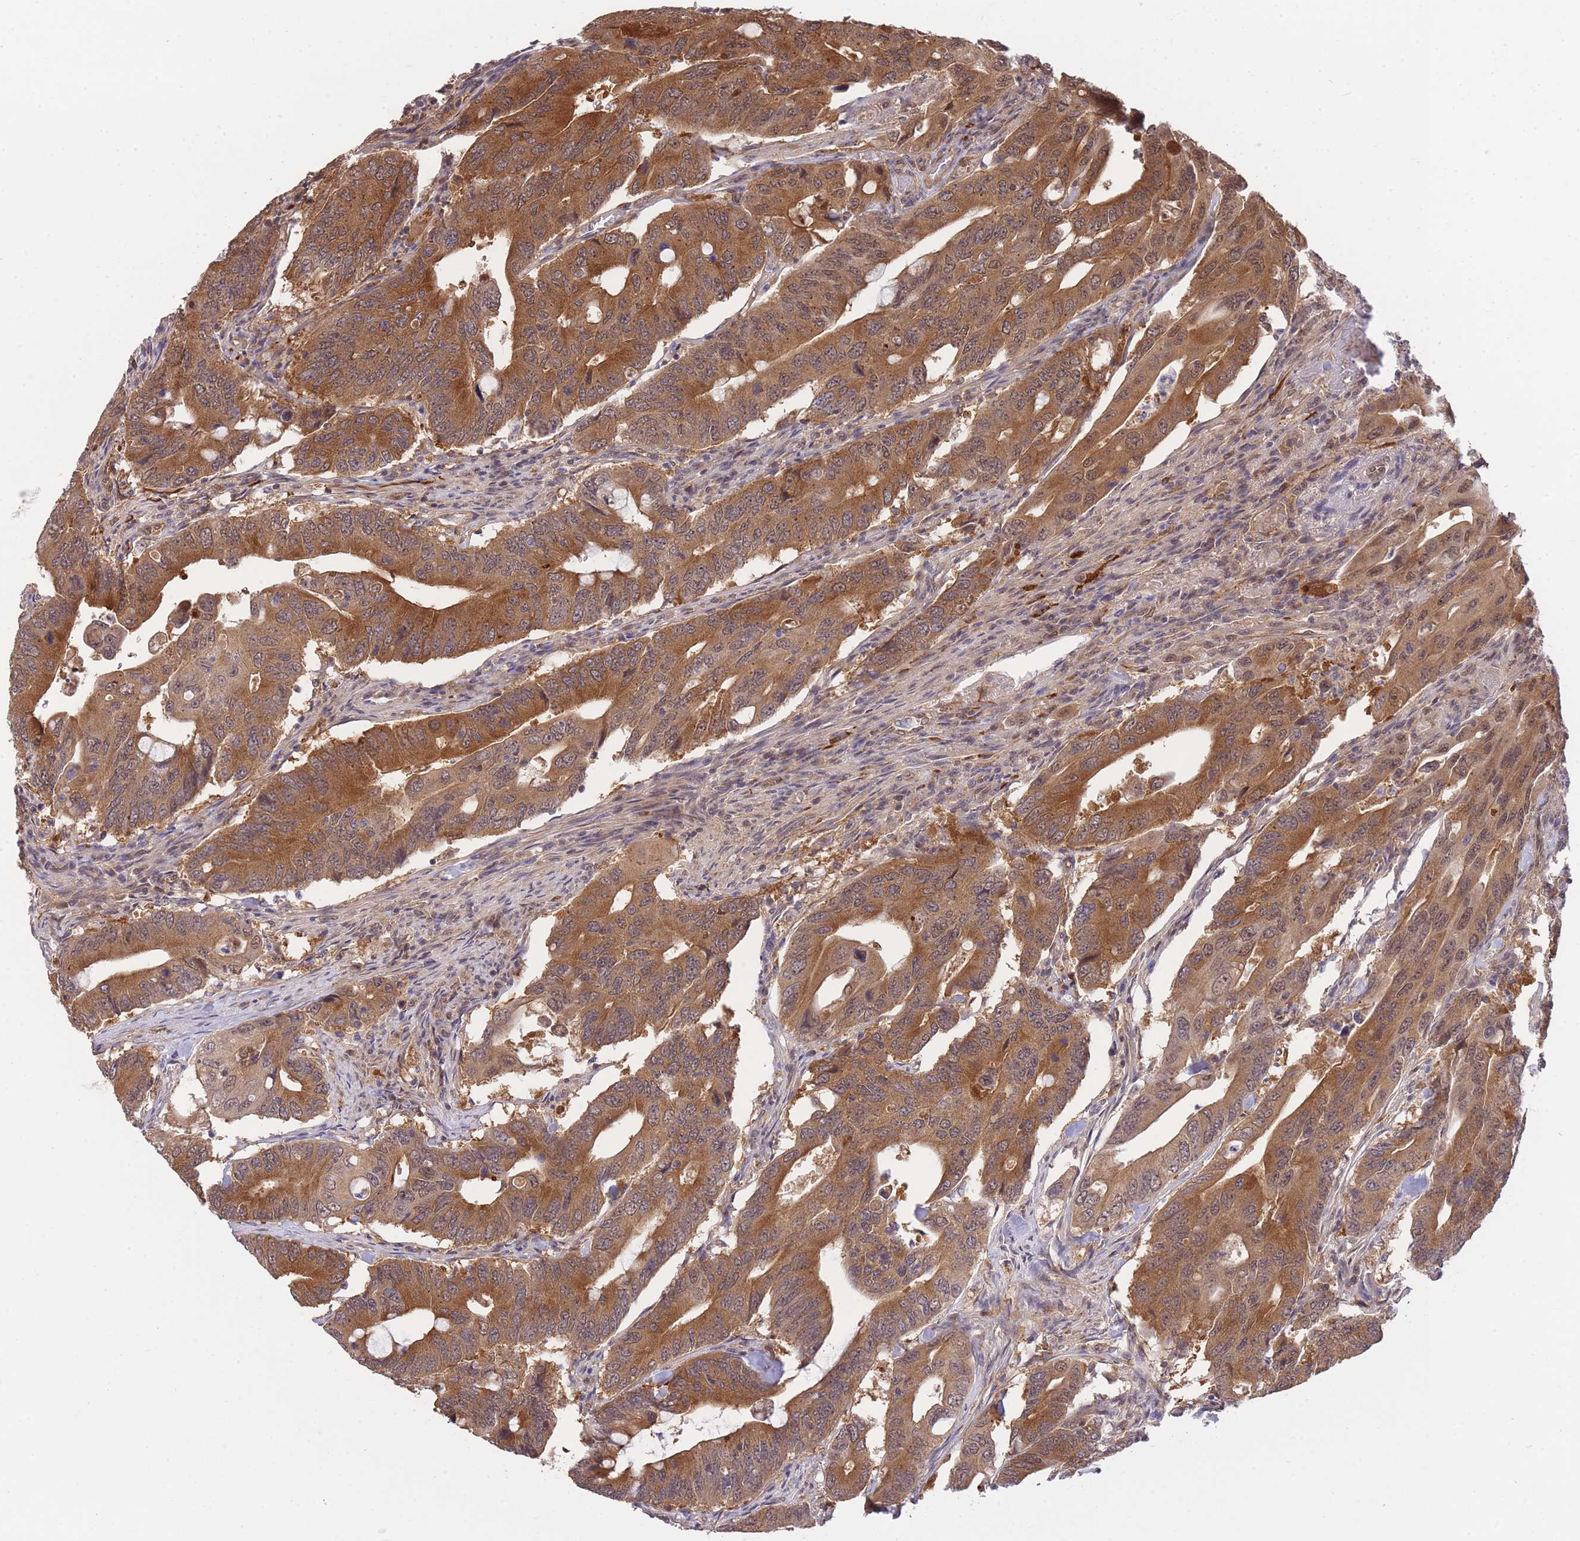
{"staining": {"intensity": "strong", "quantity": ">75%", "location": "cytoplasmic/membranous"}, "tissue": "colorectal cancer", "cell_type": "Tumor cells", "image_type": "cancer", "snomed": [{"axis": "morphology", "description": "Adenocarcinoma, NOS"}, {"axis": "topography", "description": "Colon"}], "caption": "Immunohistochemistry (IHC) of human adenocarcinoma (colorectal) displays high levels of strong cytoplasmic/membranous positivity in about >75% of tumor cells.", "gene": "EXOSC8", "patient": {"sex": "male", "age": 71}}